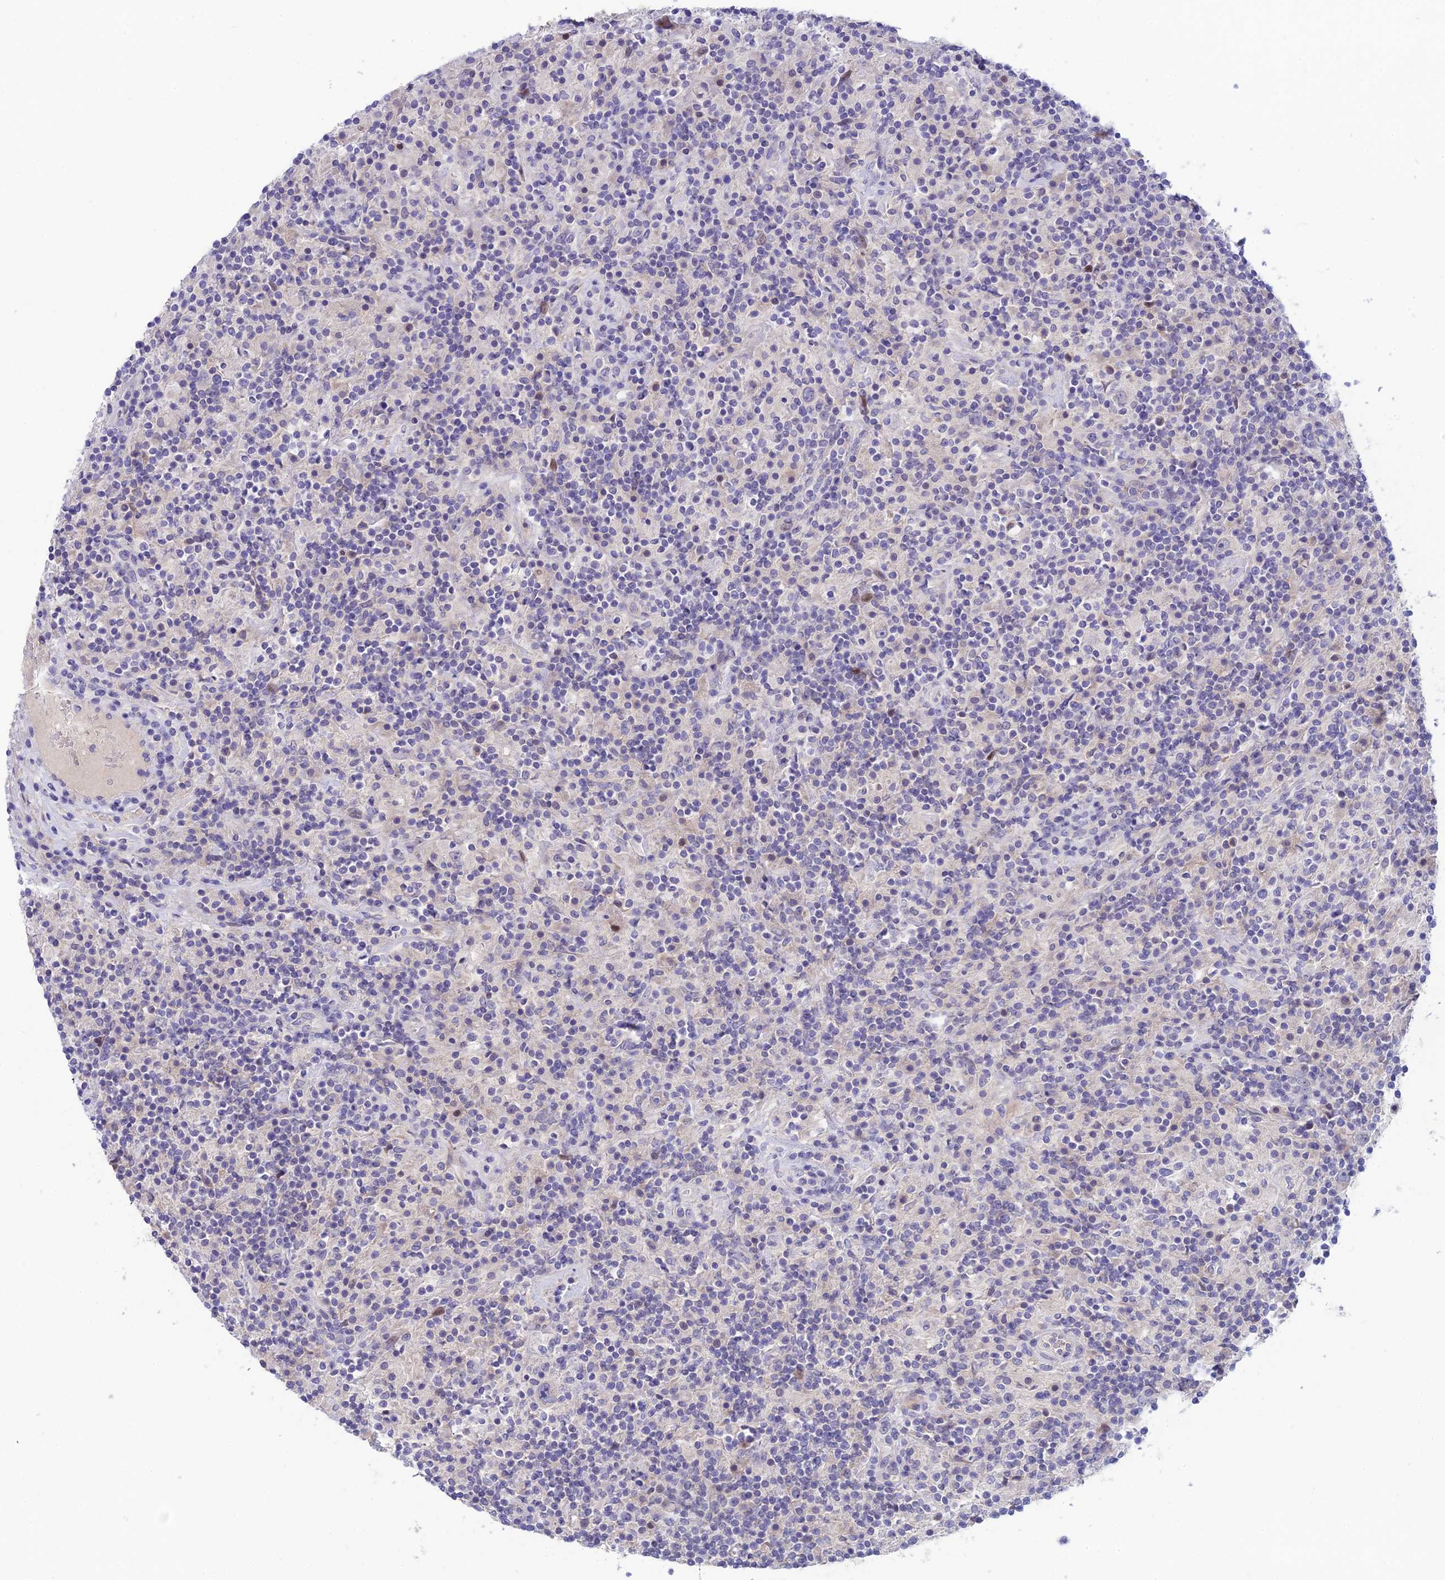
{"staining": {"intensity": "negative", "quantity": "none", "location": "none"}, "tissue": "lymphoma", "cell_type": "Tumor cells", "image_type": "cancer", "snomed": [{"axis": "morphology", "description": "Hodgkin's disease, NOS"}, {"axis": "topography", "description": "Lymph node"}], "caption": "Micrograph shows no protein expression in tumor cells of lymphoma tissue.", "gene": "XPO7", "patient": {"sex": "male", "age": 70}}